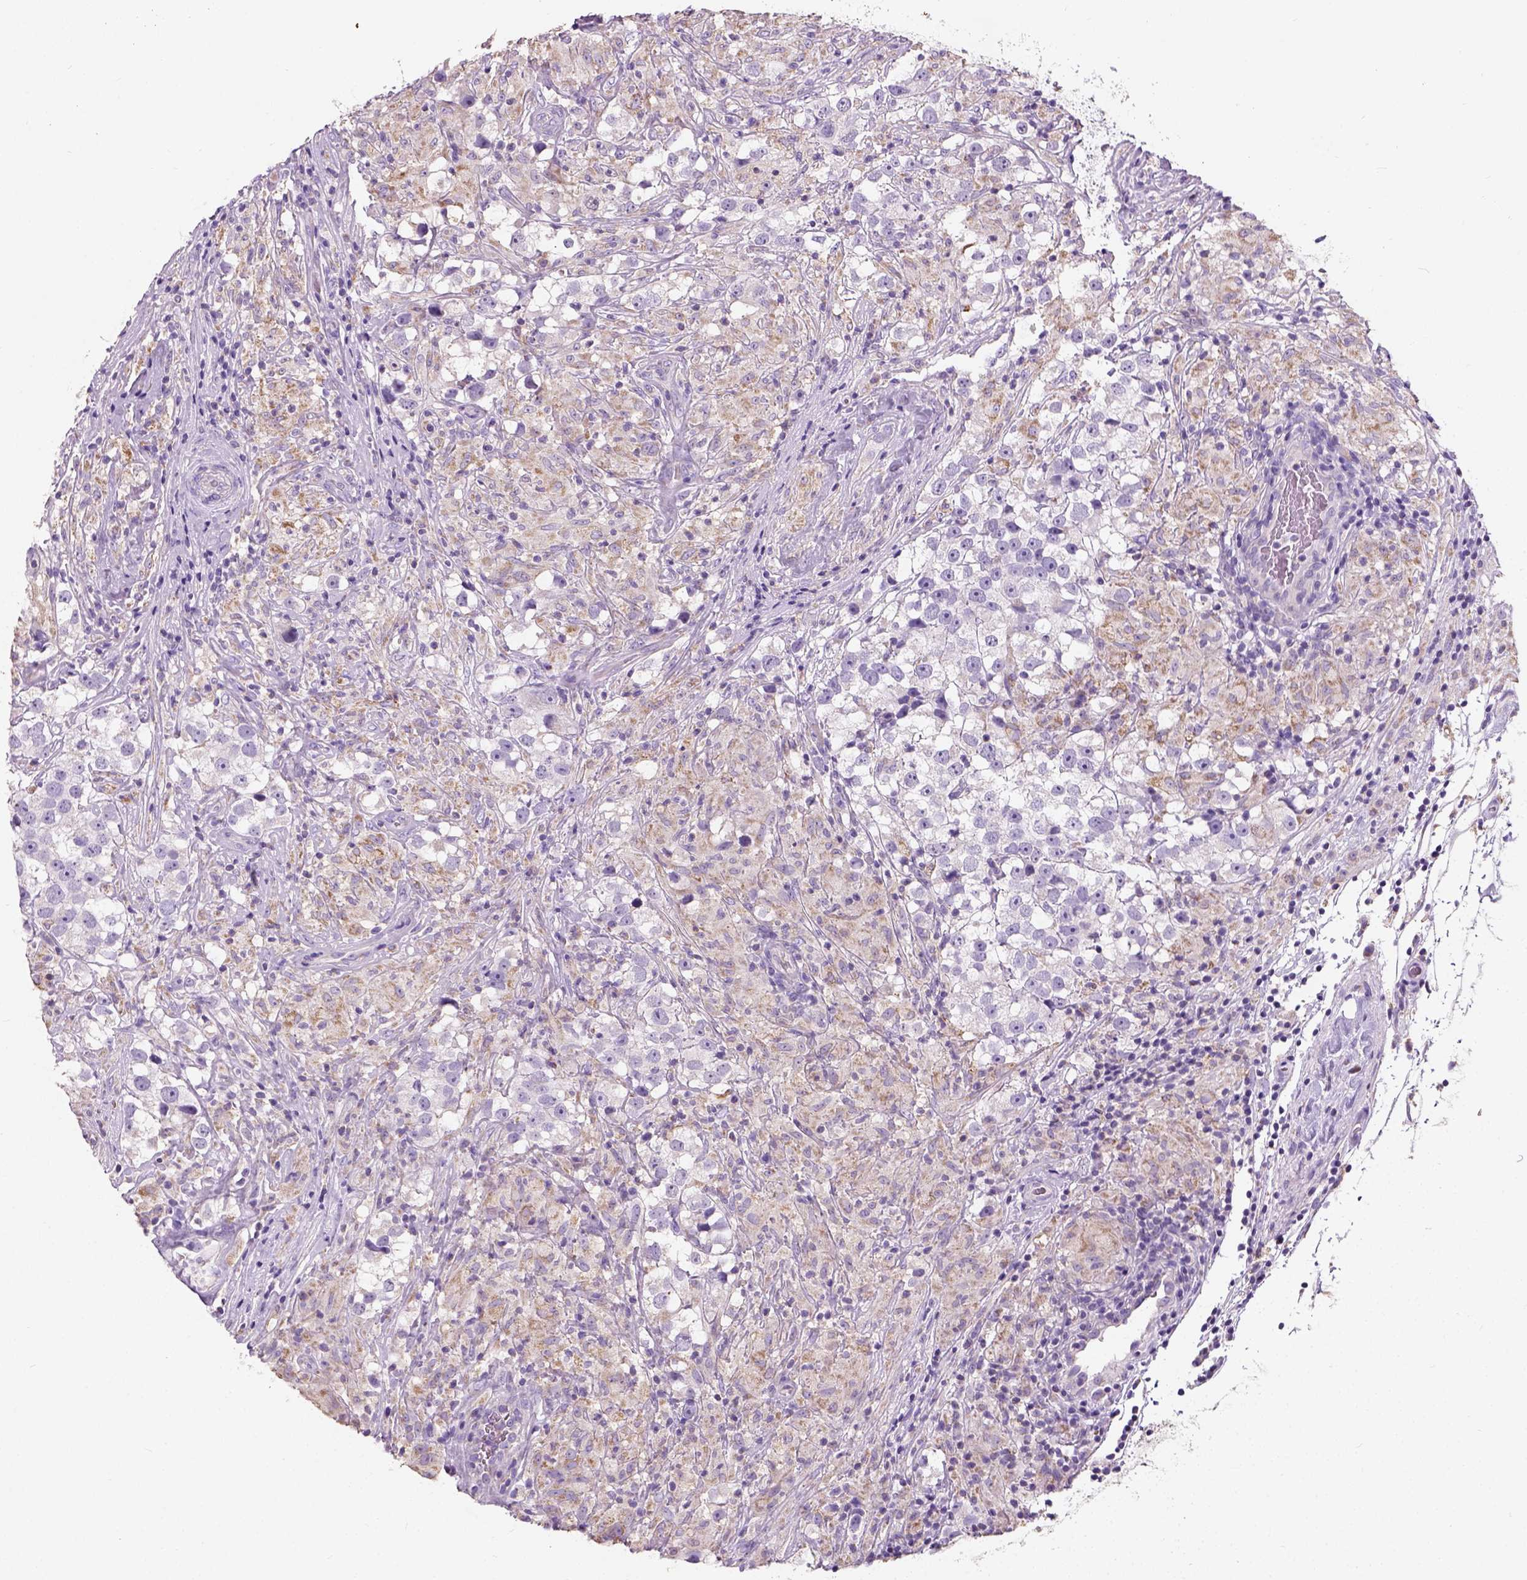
{"staining": {"intensity": "negative", "quantity": "none", "location": "none"}, "tissue": "testis cancer", "cell_type": "Tumor cells", "image_type": "cancer", "snomed": [{"axis": "morphology", "description": "Seminoma, NOS"}, {"axis": "topography", "description": "Testis"}], "caption": "This is a micrograph of immunohistochemistry (IHC) staining of testis seminoma, which shows no staining in tumor cells.", "gene": "CHODL", "patient": {"sex": "male", "age": 46}}